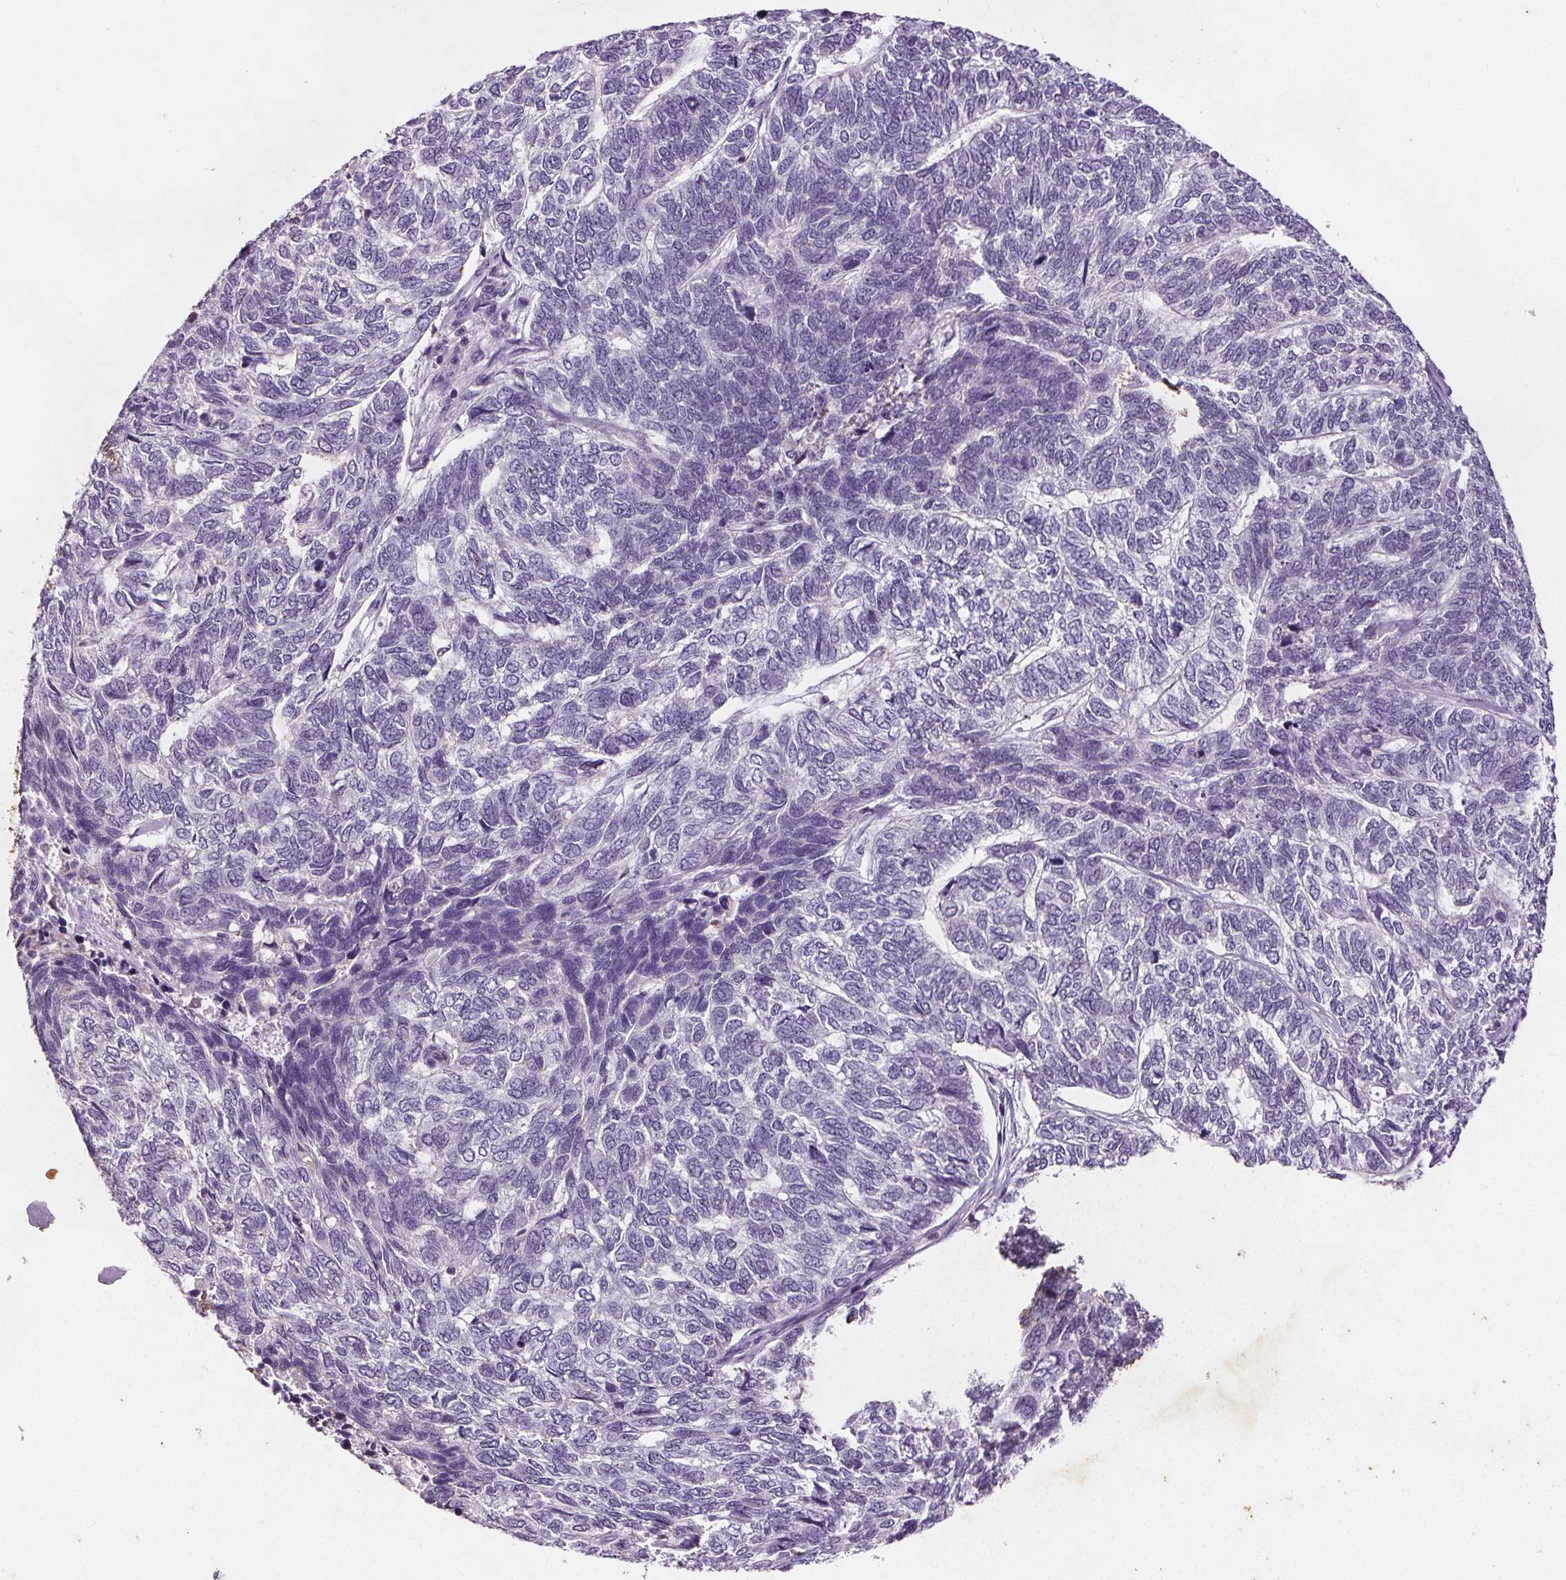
{"staining": {"intensity": "negative", "quantity": "none", "location": "none"}, "tissue": "skin cancer", "cell_type": "Tumor cells", "image_type": "cancer", "snomed": [{"axis": "morphology", "description": "Basal cell carcinoma"}, {"axis": "topography", "description": "Skin"}], "caption": "The image shows no significant positivity in tumor cells of skin basal cell carcinoma.", "gene": "C19orf84", "patient": {"sex": "female", "age": 65}}